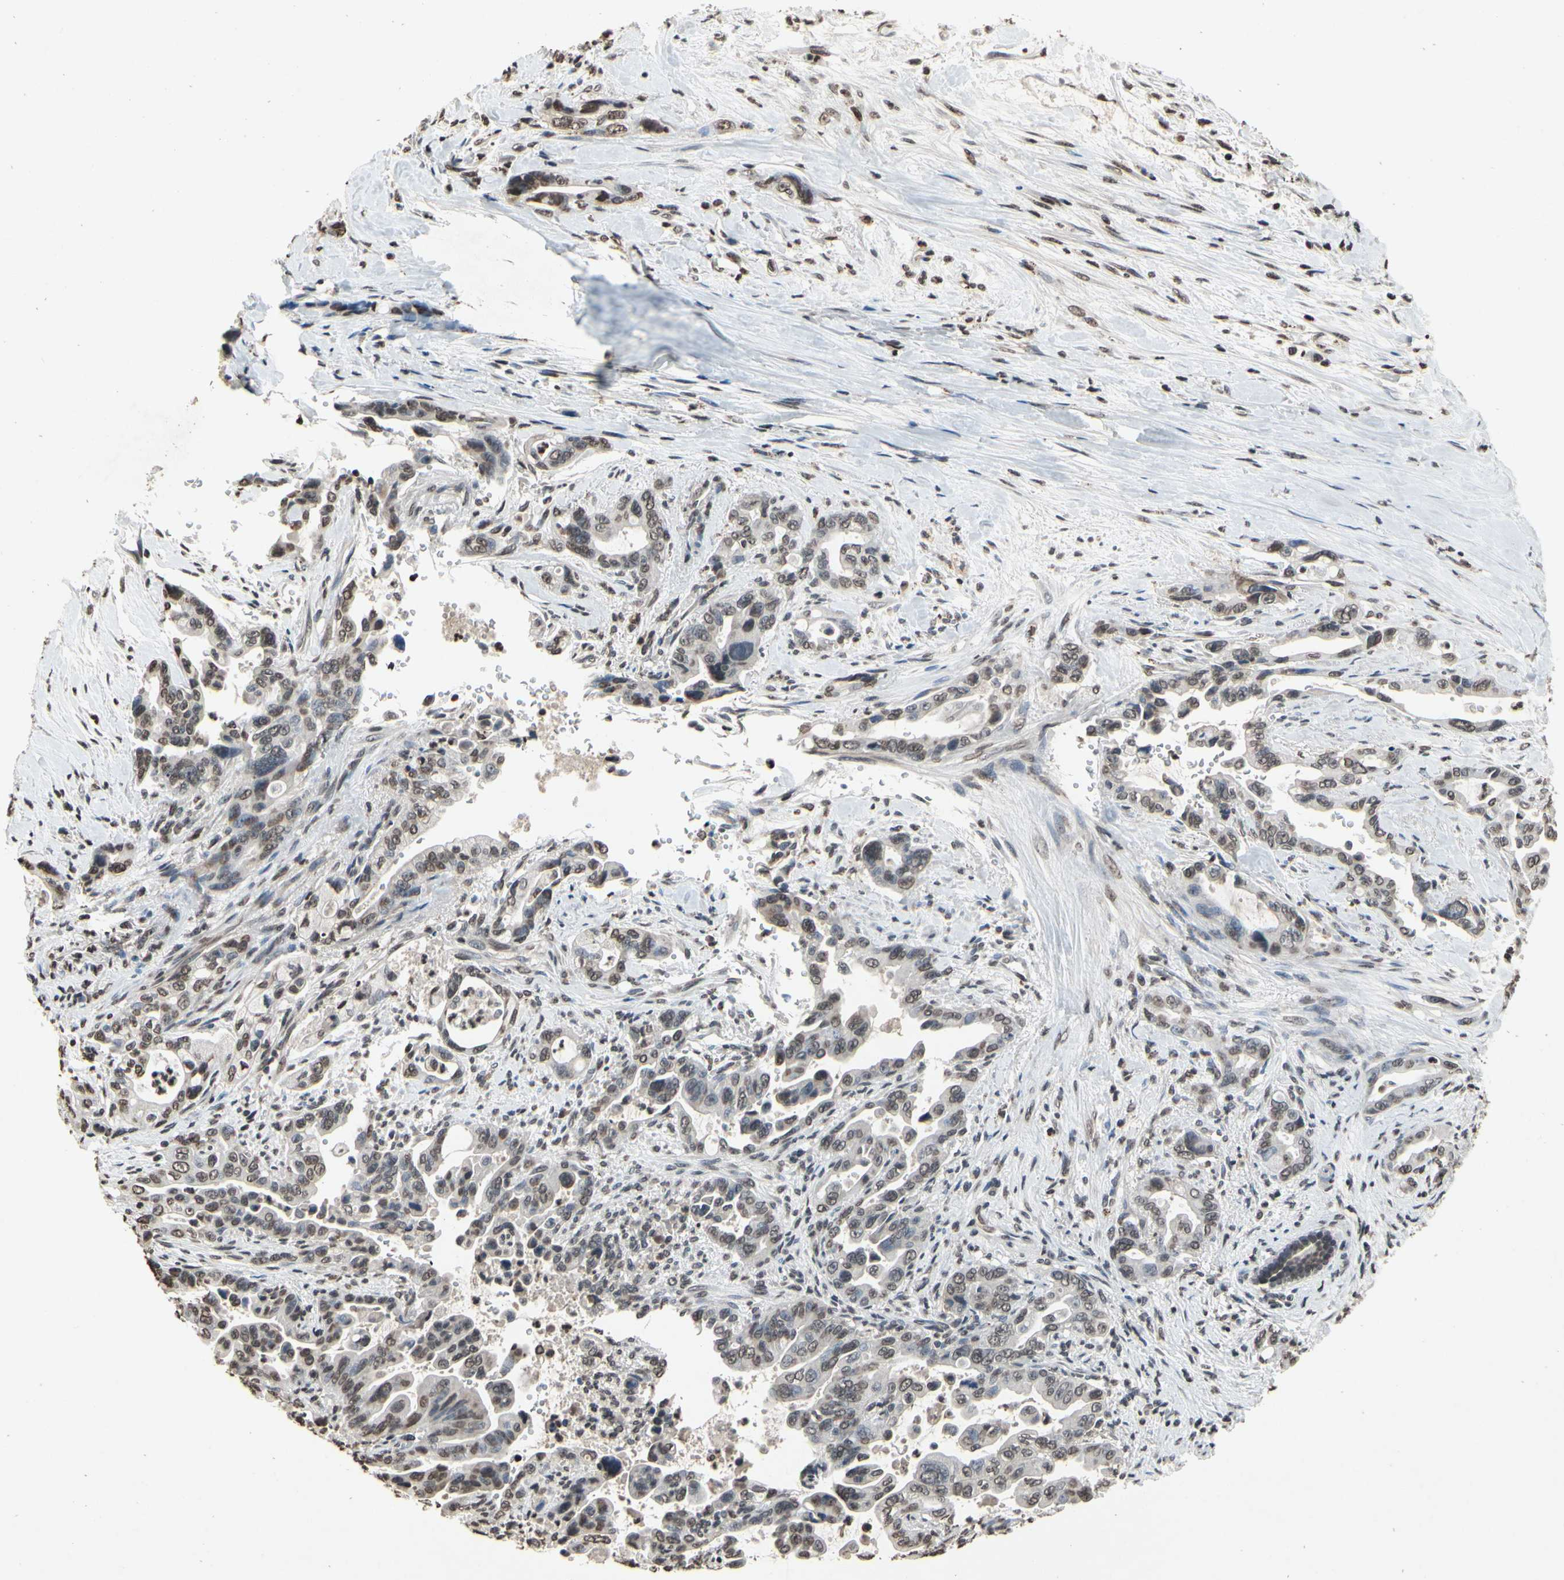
{"staining": {"intensity": "weak", "quantity": ">75%", "location": "nuclear"}, "tissue": "pancreatic cancer", "cell_type": "Tumor cells", "image_type": "cancer", "snomed": [{"axis": "morphology", "description": "Adenocarcinoma, NOS"}, {"axis": "topography", "description": "Pancreas"}], "caption": "Immunohistochemical staining of human pancreatic cancer displays low levels of weak nuclear expression in about >75% of tumor cells.", "gene": "HIPK2", "patient": {"sex": "male", "age": 70}}